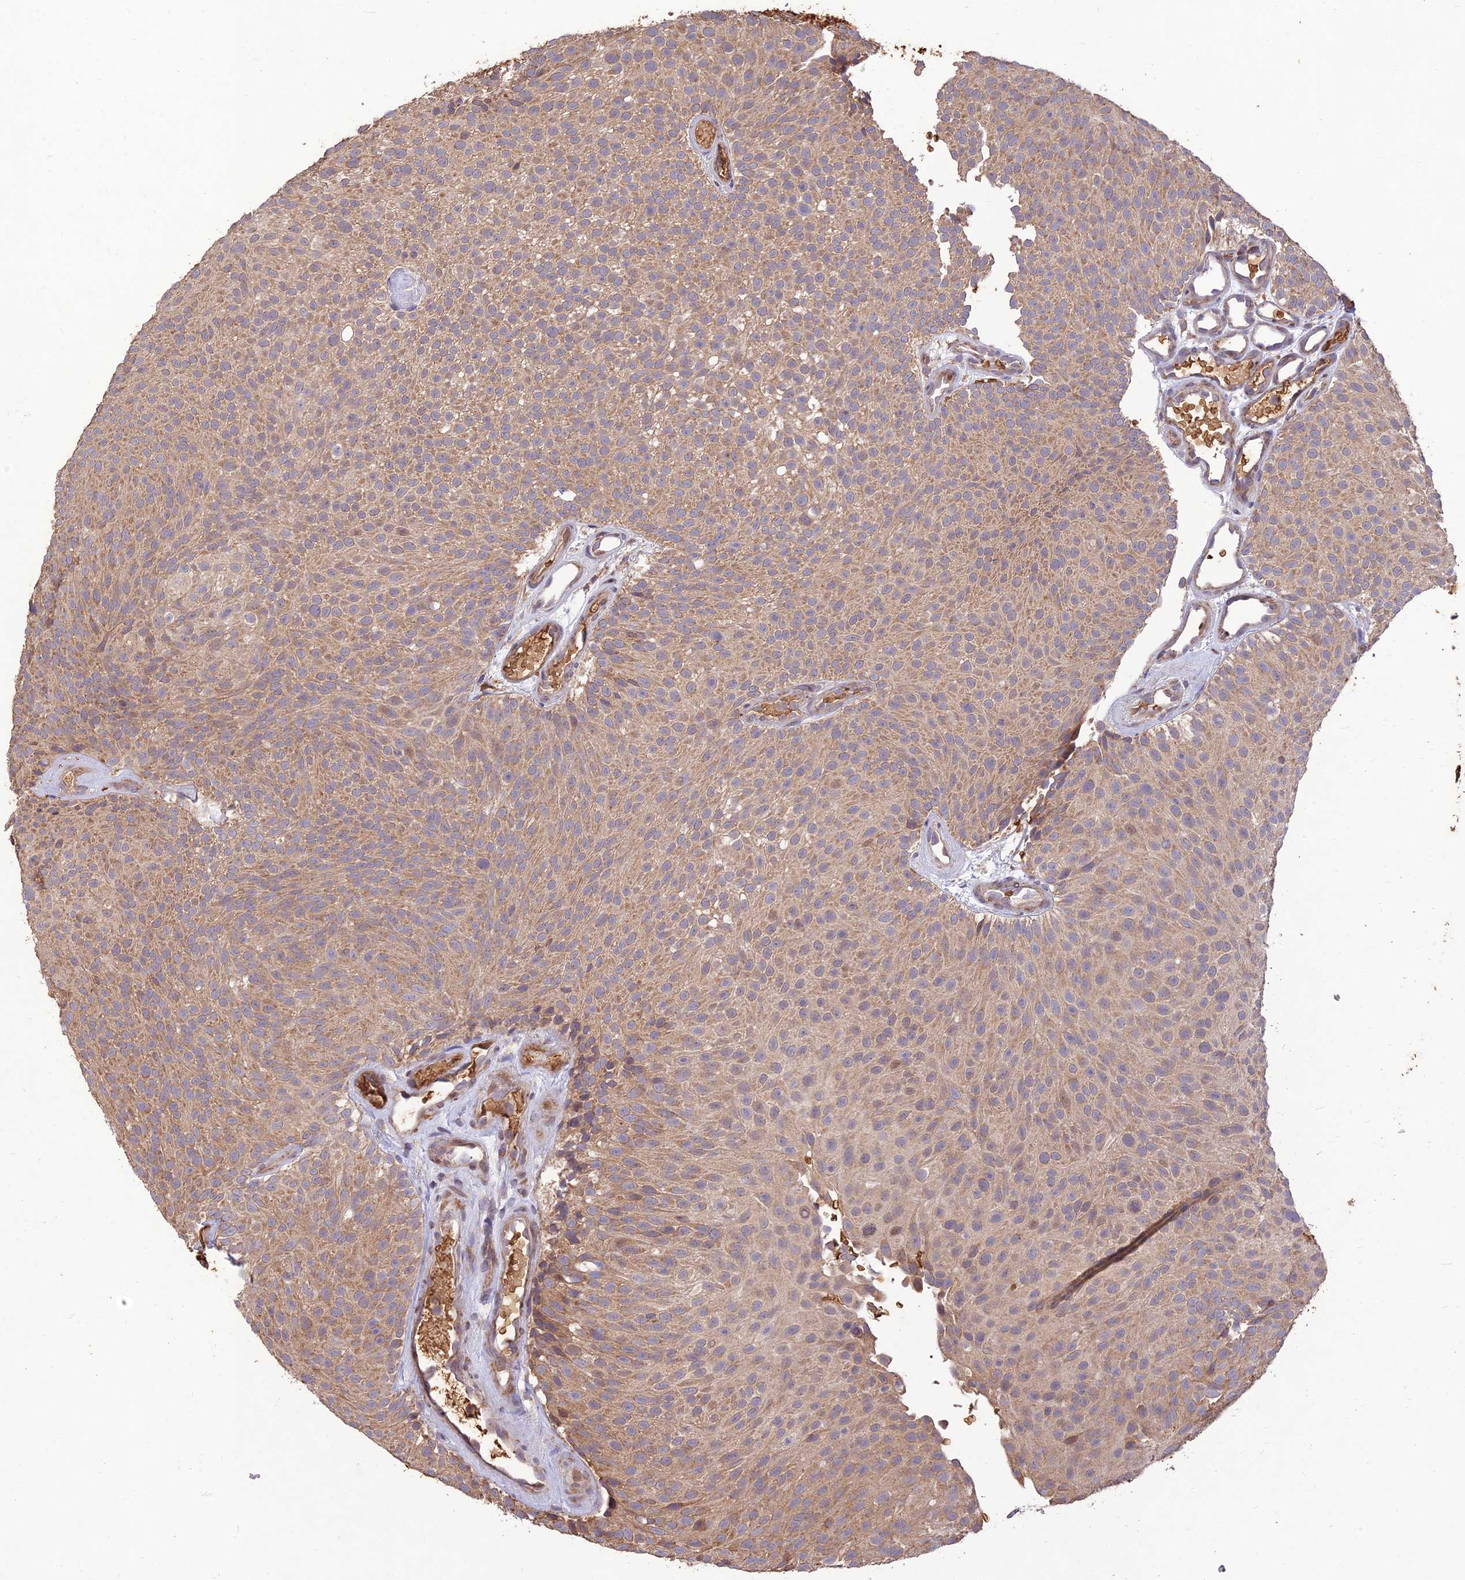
{"staining": {"intensity": "weak", "quantity": ">75%", "location": "cytoplasmic/membranous"}, "tissue": "urothelial cancer", "cell_type": "Tumor cells", "image_type": "cancer", "snomed": [{"axis": "morphology", "description": "Urothelial carcinoma, Low grade"}, {"axis": "topography", "description": "Urinary bladder"}], "caption": "Immunohistochemistry (IHC) of urothelial cancer displays low levels of weak cytoplasmic/membranous positivity in about >75% of tumor cells.", "gene": "PPP1R11", "patient": {"sex": "male", "age": 78}}